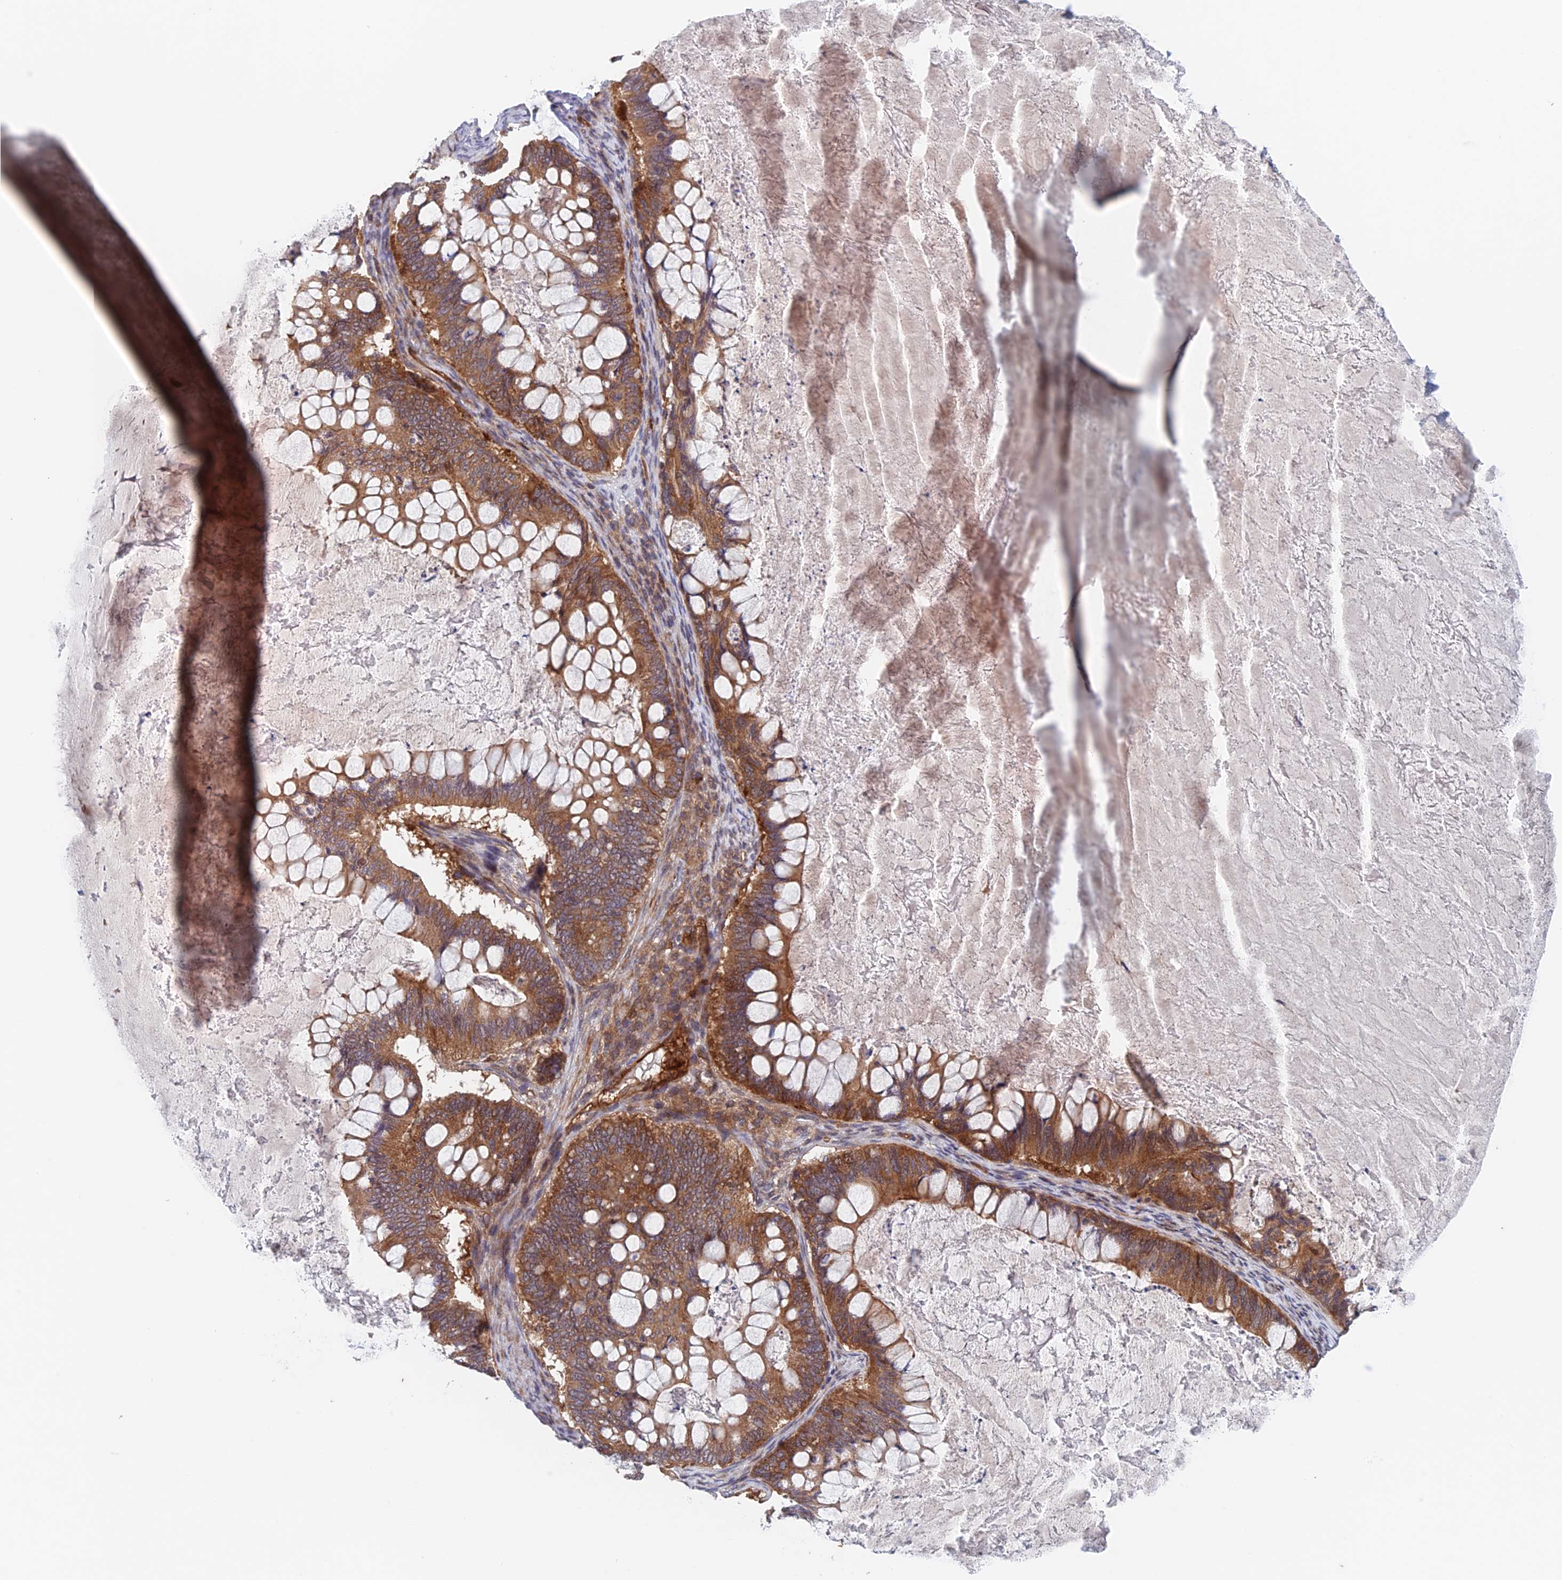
{"staining": {"intensity": "moderate", "quantity": ">75%", "location": "cytoplasmic/membranous"}, "tissue": "ovarian cancer", "cell_type": "Tumor cells", "image_type": "cancer", "snomed": [{"axis": "morphology", "description": "Cystadenocarcinoma, mucinous, NOS"}, {"axis": "topography", "description": "Ovary"}], "caption": "IHC micrograph of ovarian cancer stained for a protein (brown), which reveals medium levels of moderate cytoplasmic/membranous staining in approximately >75% of tumor cells.", "gene": "NUDT16L1", "patient": {"sex": "female", "age": 61}}